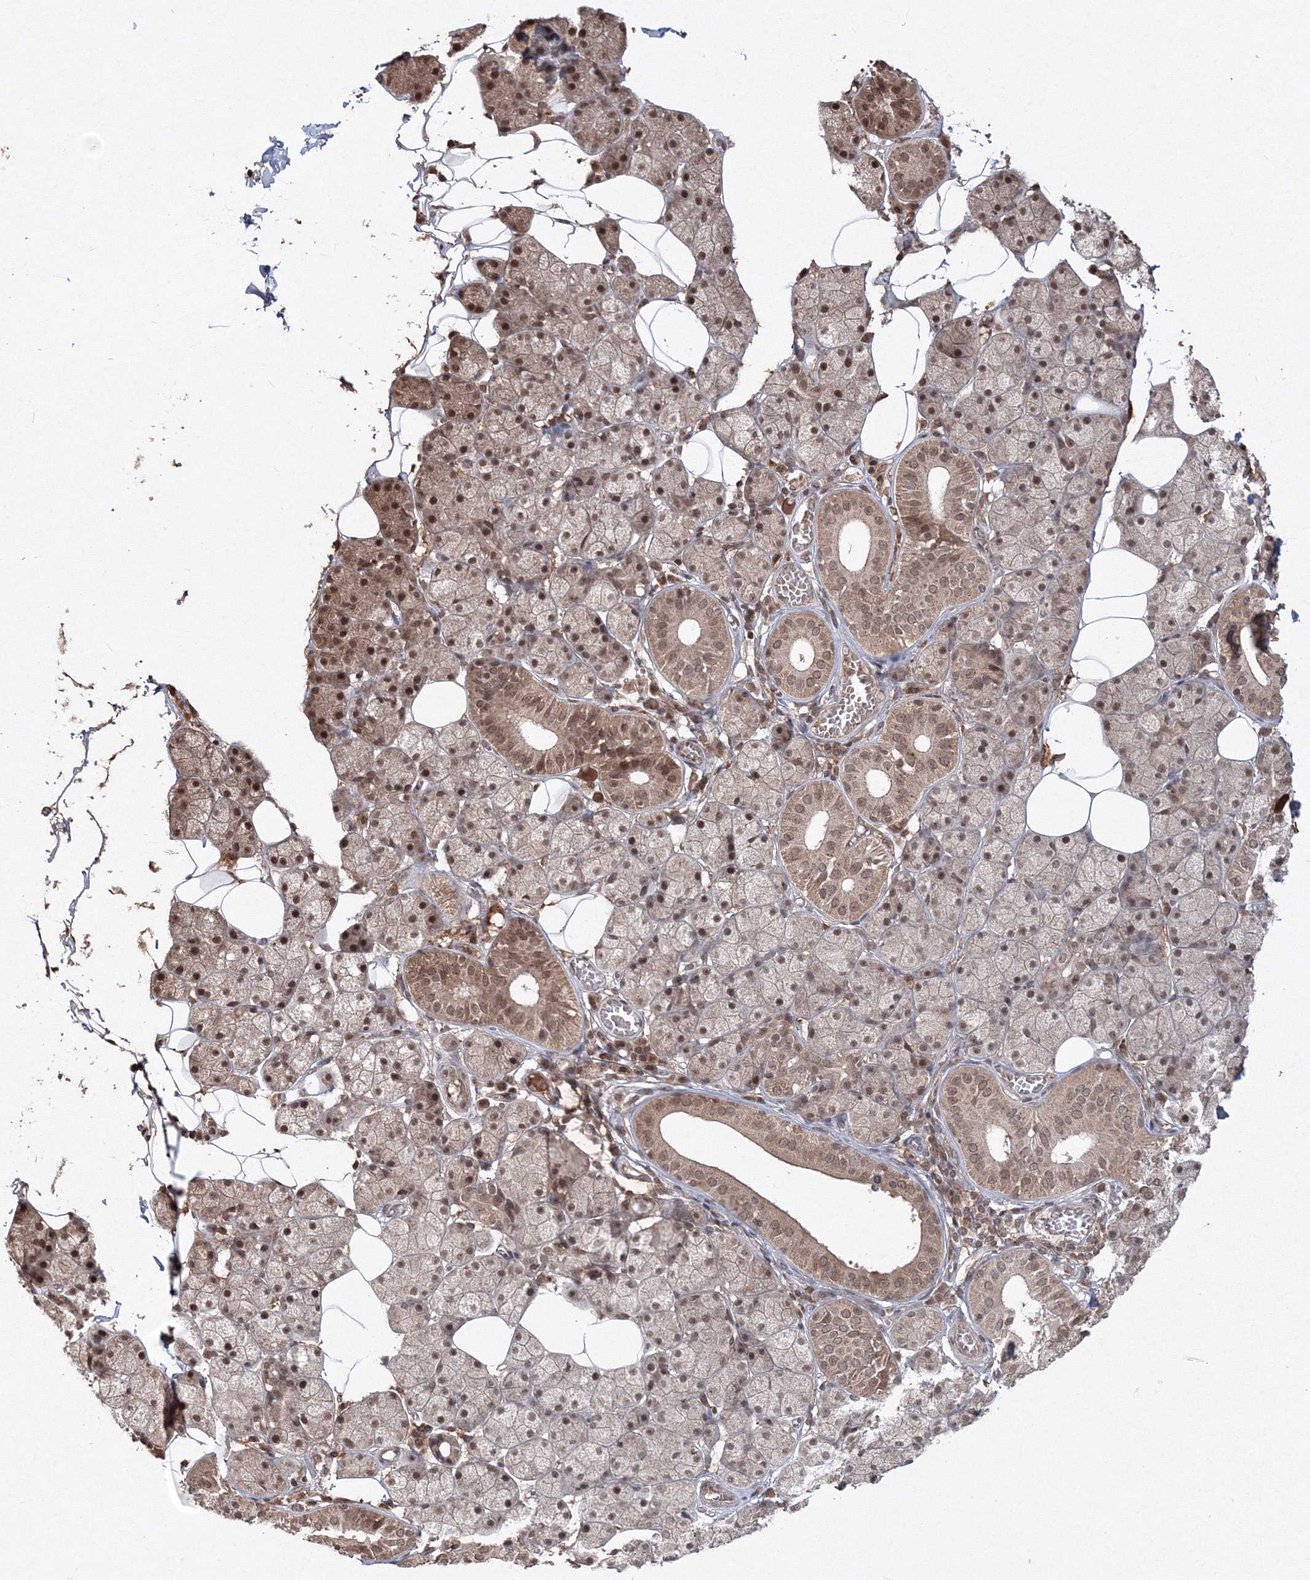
{"staining": {"intensity": "moderate", "quantity": ">75%", "location": "cytoplasmic/membranous,nuclear"}, "tissue": "salivary gland", "cell_type": "Glandular cells", "image_type": "normal", "snomed": [{"axis": "morphology", "description": "Normal tissue, NOS"}, {"axis": "topography", "description": "Salivary gland"}], "caption": "An immunohistochemistry photomicrograph of normal tissue is shown. Protein staining in brown shows moderate cytoplasmic/membranous,nuclear positivity in salivary gland within glandular cells.", "gene": "PEX13", "patient": {"sex": "female", "age": 33}}